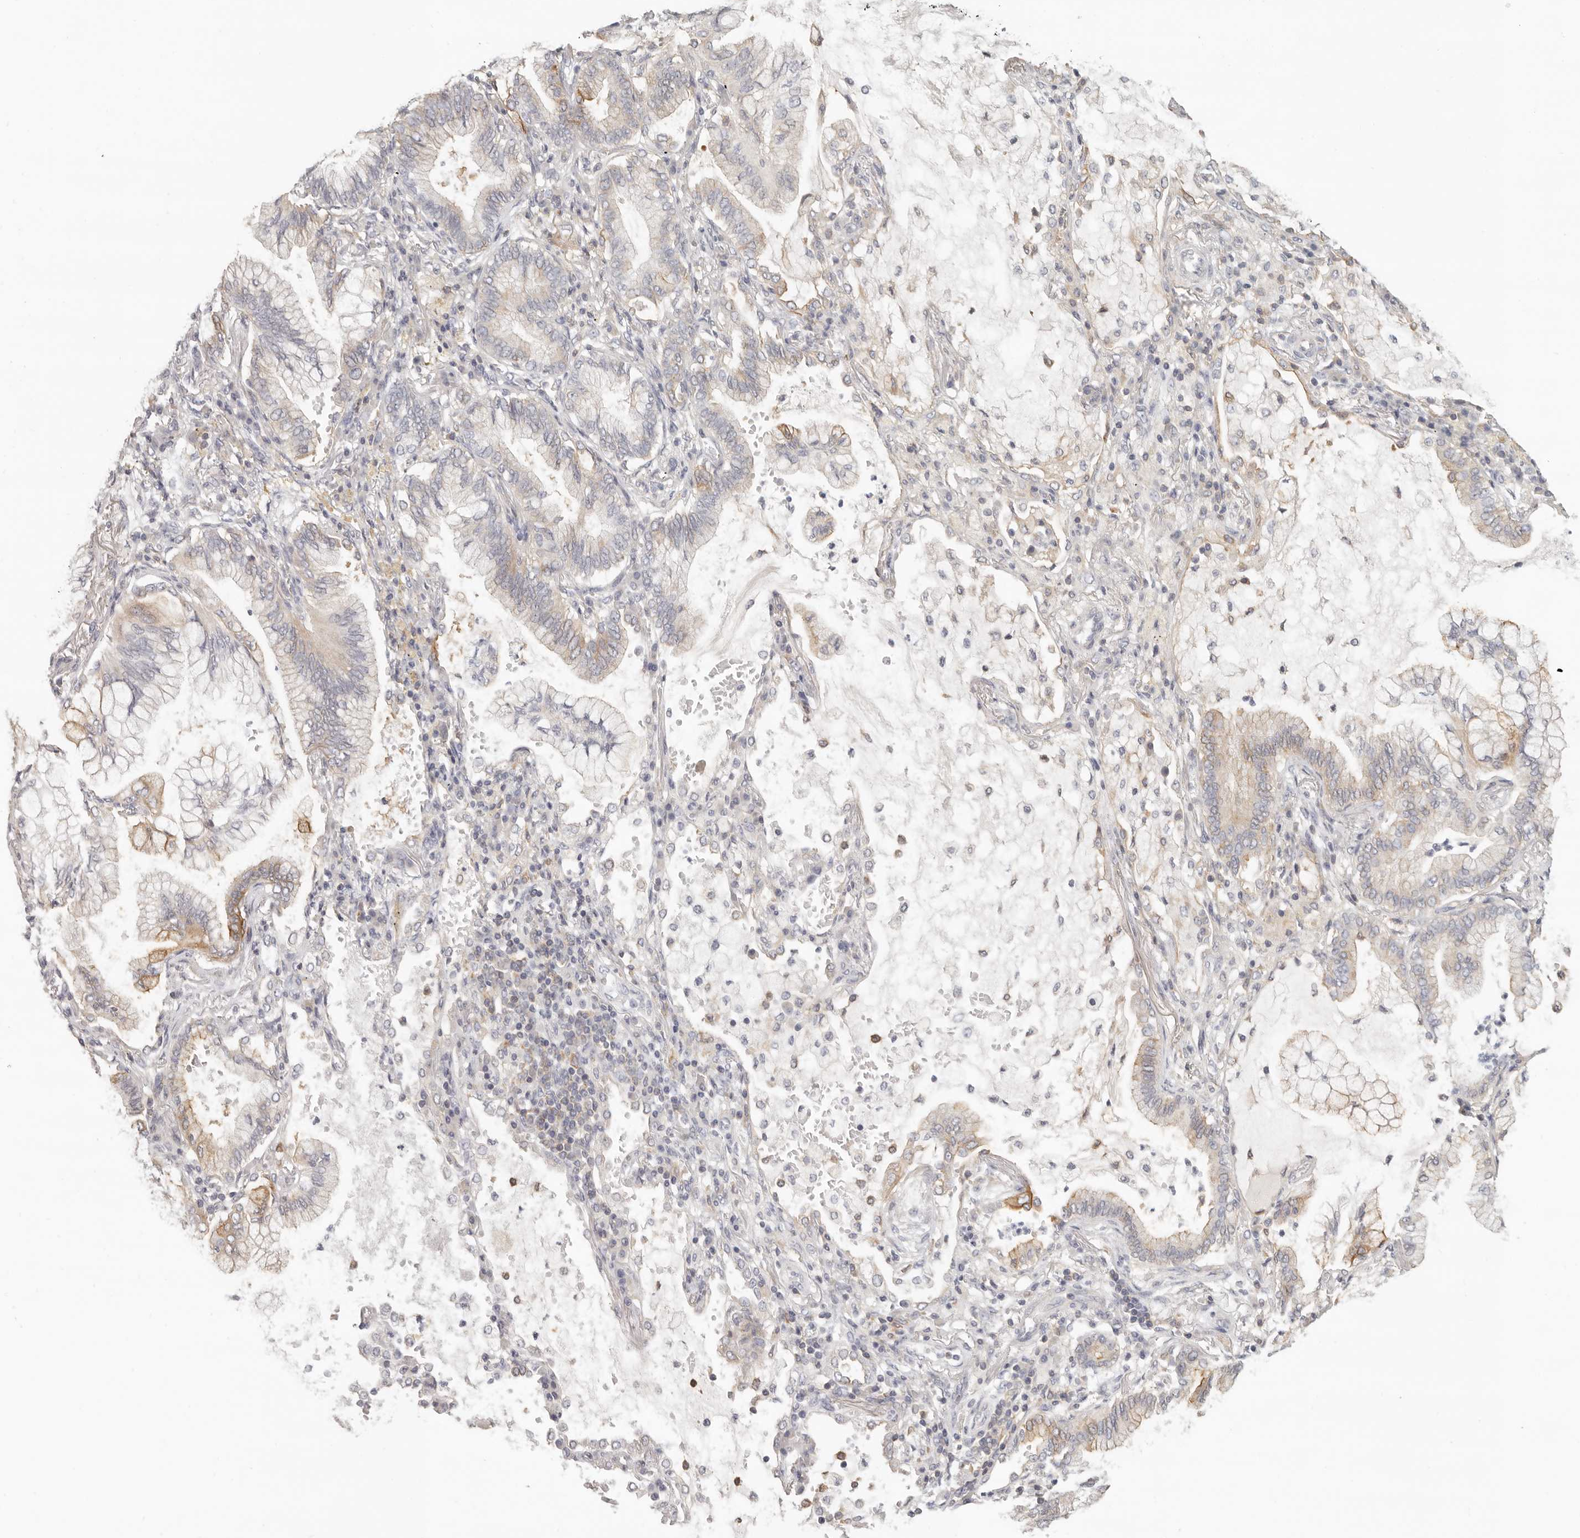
{"staining": {"intensity": "moderate", "quantity": "25%-75%", "location": "cytoplasmic/membranous"}, "tissue": "lung cancer", "cell_type": "Tumor cells", "image_type": "cancer", "snomed": [{"axis": "morphology", "description": "Adenocarcinoma, NOS"}, {"axis": "topography", "description": "Lung"}], "caption": "Immunohistochemical staining of lung cancer shows medium levels of moderate cytoplasmic/membranous expression in approximately 25%-75% of tumor cells.", "gene": "ANXA9", "patient": {"sex": "female", "age": 70}}